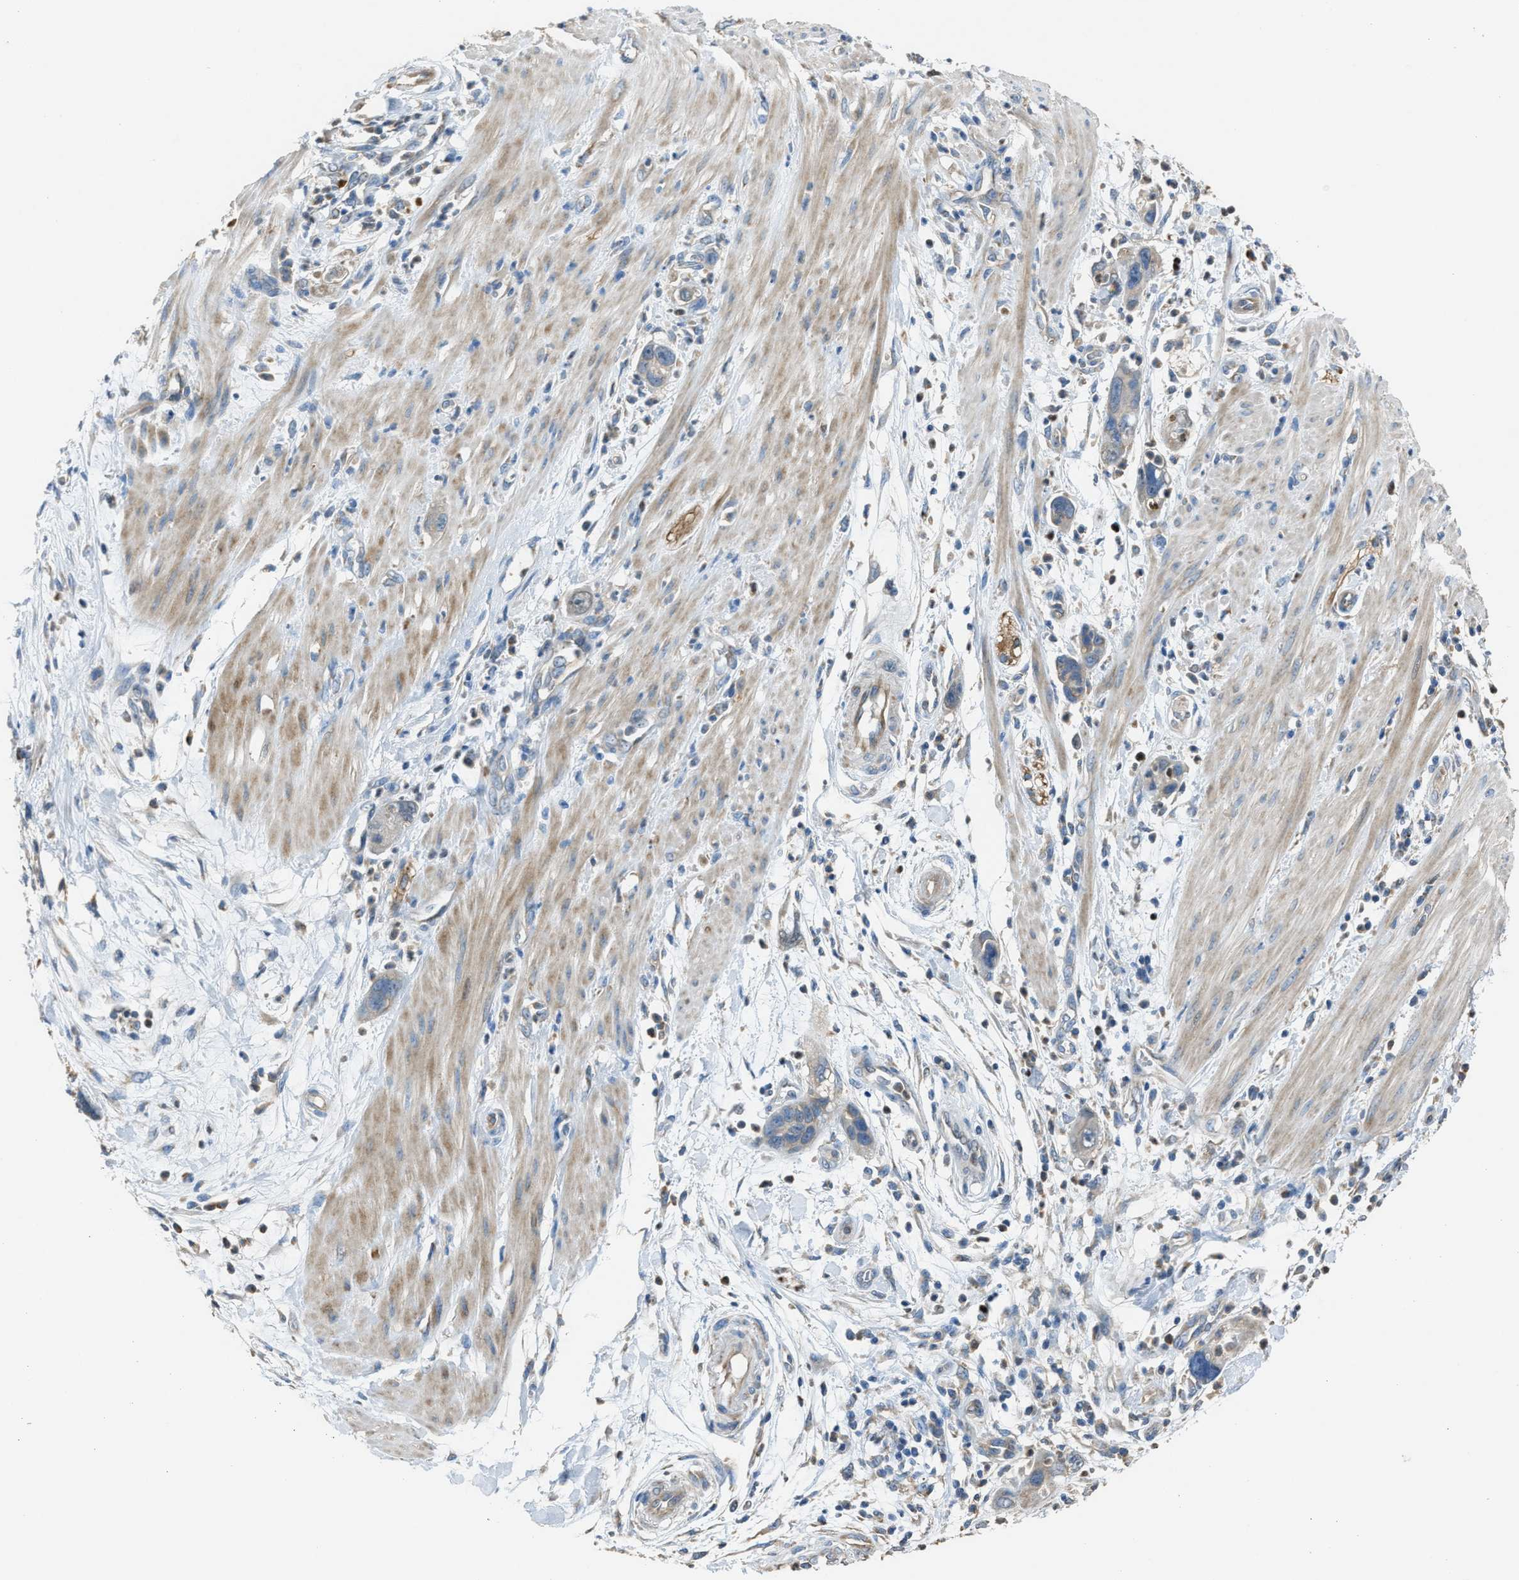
{"staining": {"intensity": "weak", "quantity": ">75%", "location": "cytoplasmic/membranous"}, "tissue": "pancreatic cancer", "cell_type": "Tumor cells", "image_type": "cancer", "snomed": [{"axis": "morphology", "description": "Adenocarcinoma, NOS"}, {"axis": "topography", "description": "Pancreas"}], "caption": "Pancreatic cancer stained with immunohistochemistry demonstrates weak cytoplasmic/membranous expression in approximately >75% of tumor cells. The staining was performed using DAB (3,3'-diaminobenzidine) to visualize the protein expression in brown, while the nuclei were stained in blue with hematoxylin (Magnification: 20x).", "gene": "SLC25A11", "patient": {"sex": "female", "age": 70}}